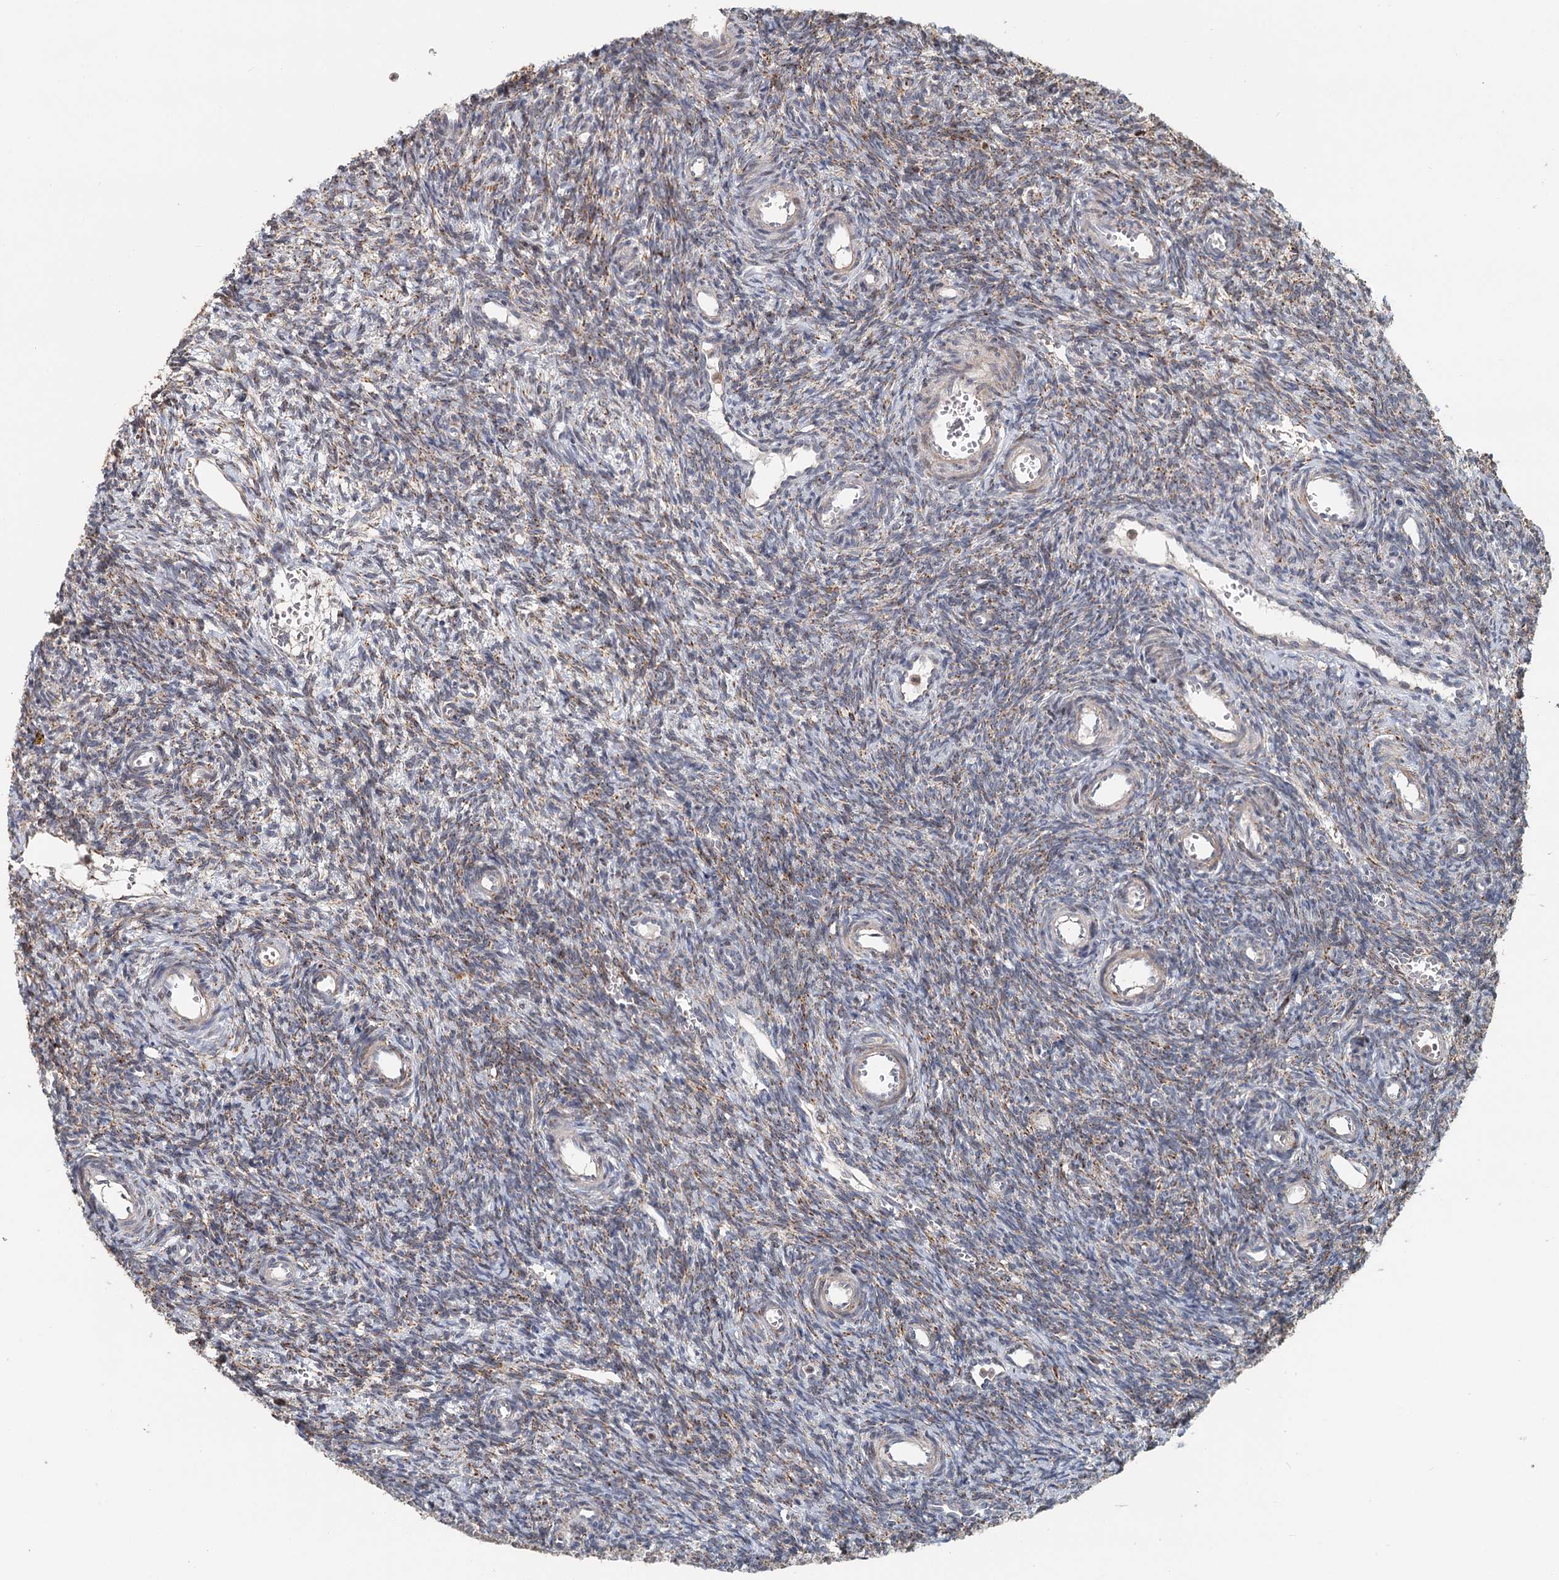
{"staining": {"intensity": "weak", "quantity": ">75%", "location": "cytoplasmic/membranous"}, "tissue": "ovary", "cell_type": "Ovarian stroma cells", "image_type": "normal", "snomed": [{"axis": "morphology", "description": "Normal tissue, NOS"}, {"axis": "topography", "description": "Ovary"}], "caption": "Ovary stained with DAB immunohistochemistry (IHC) demonstrates low levels of weak cytoplasmic/membranous positivity in approximately >75% of ovarian stroma cells.", "gene": "RNF111", "patient": {"sex": "female", "age": 39}}